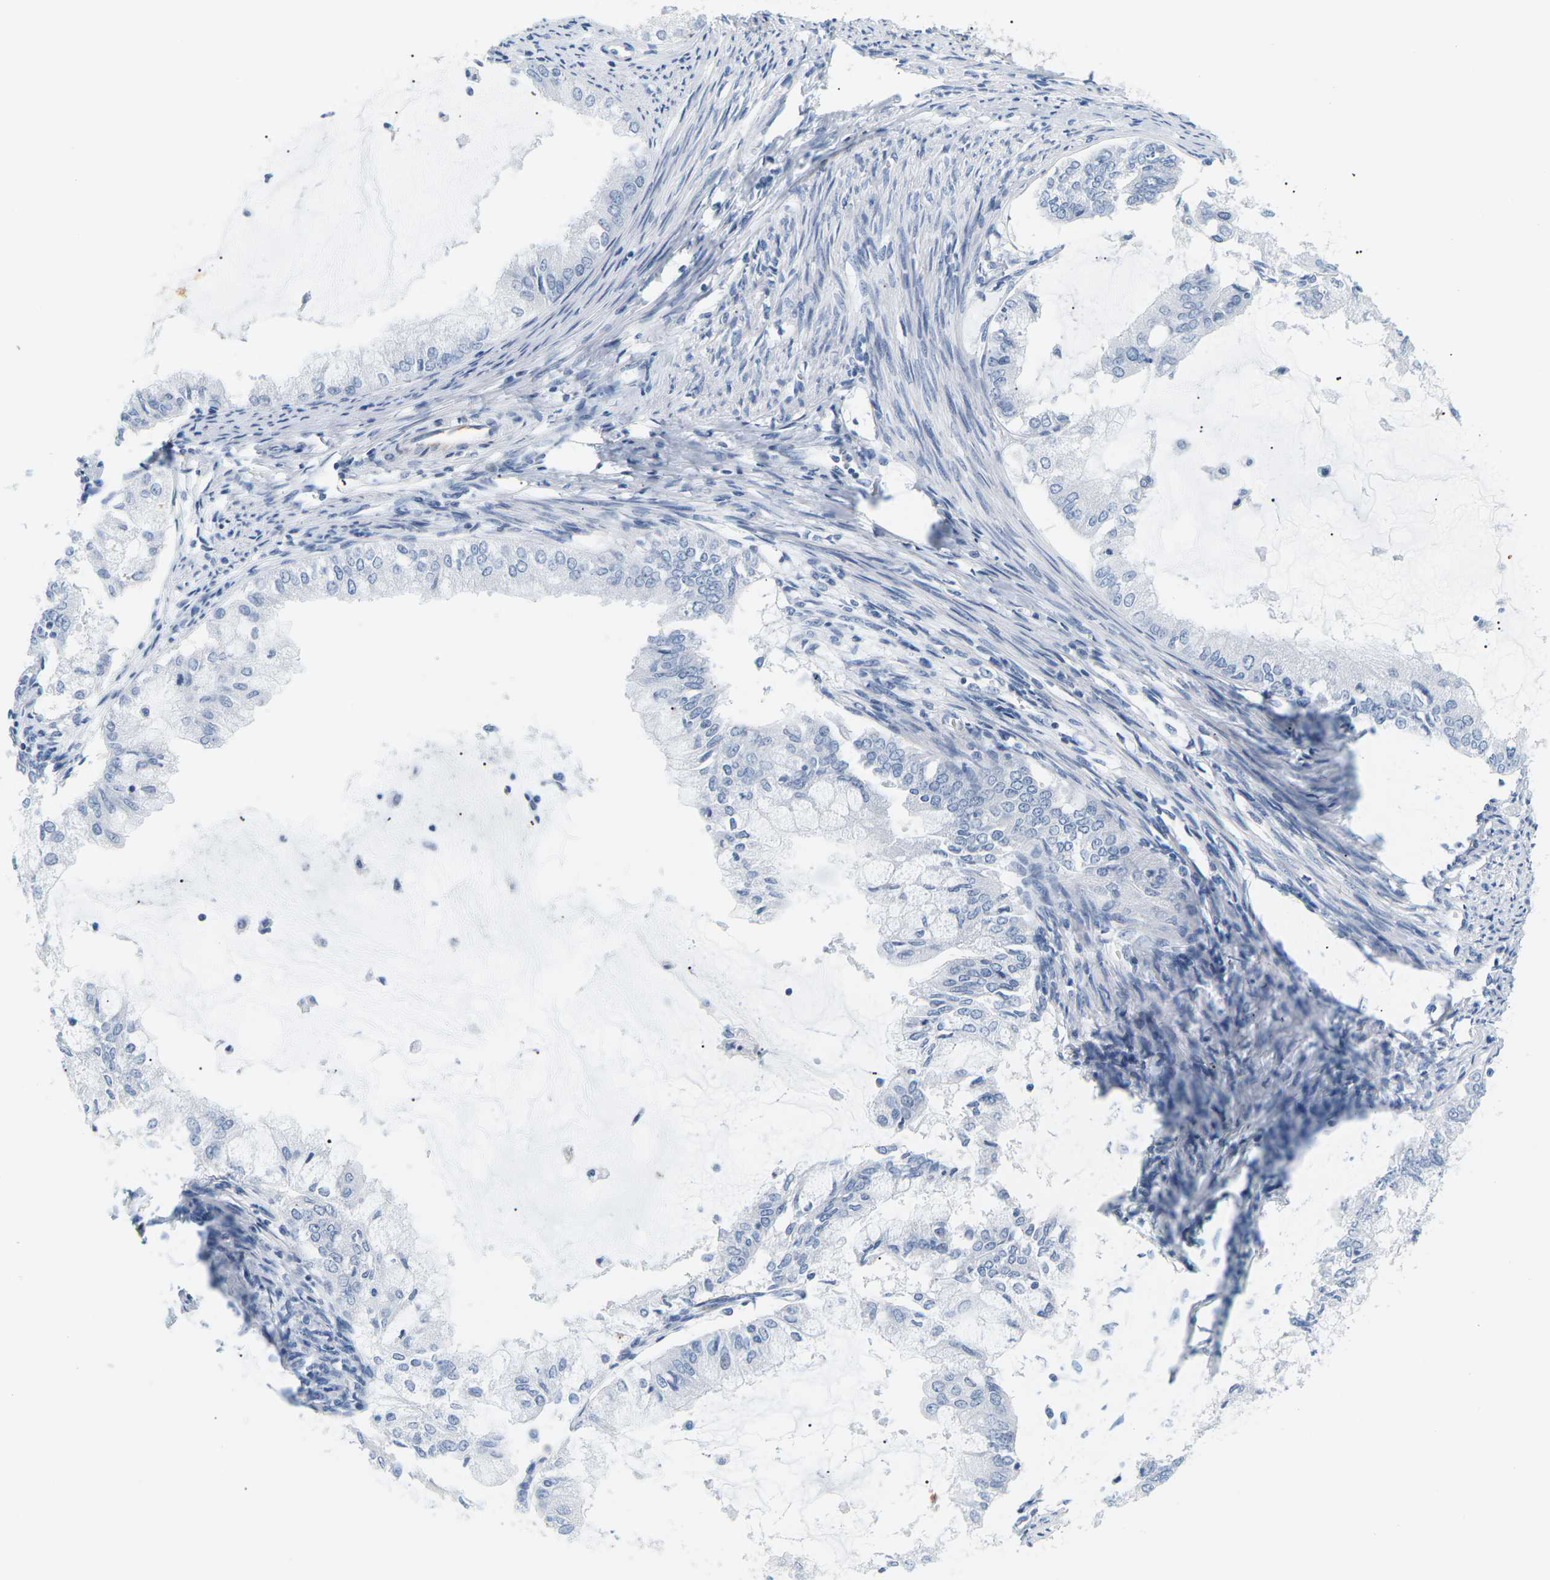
{"staining": {"intensity": "negative", "quantity": "none", "location": "none"}, "tissue": "endometrial cancer", "cell_type": "Tumor cells", "image_type": "cancer", "snomed": [{"axis": "morphology", "description": "Adenocarcinoma, NOS"}, {"axis": "topography", "description": "Endometrium"}], "caption": "Immunohistochemistry (IHC) micrograph of human endometrial cancer stained for a protein (brown), which demonstrates no staining in tumor cells.", "gene": "APOB", "patient": {"sex": "female", "age": 86}}